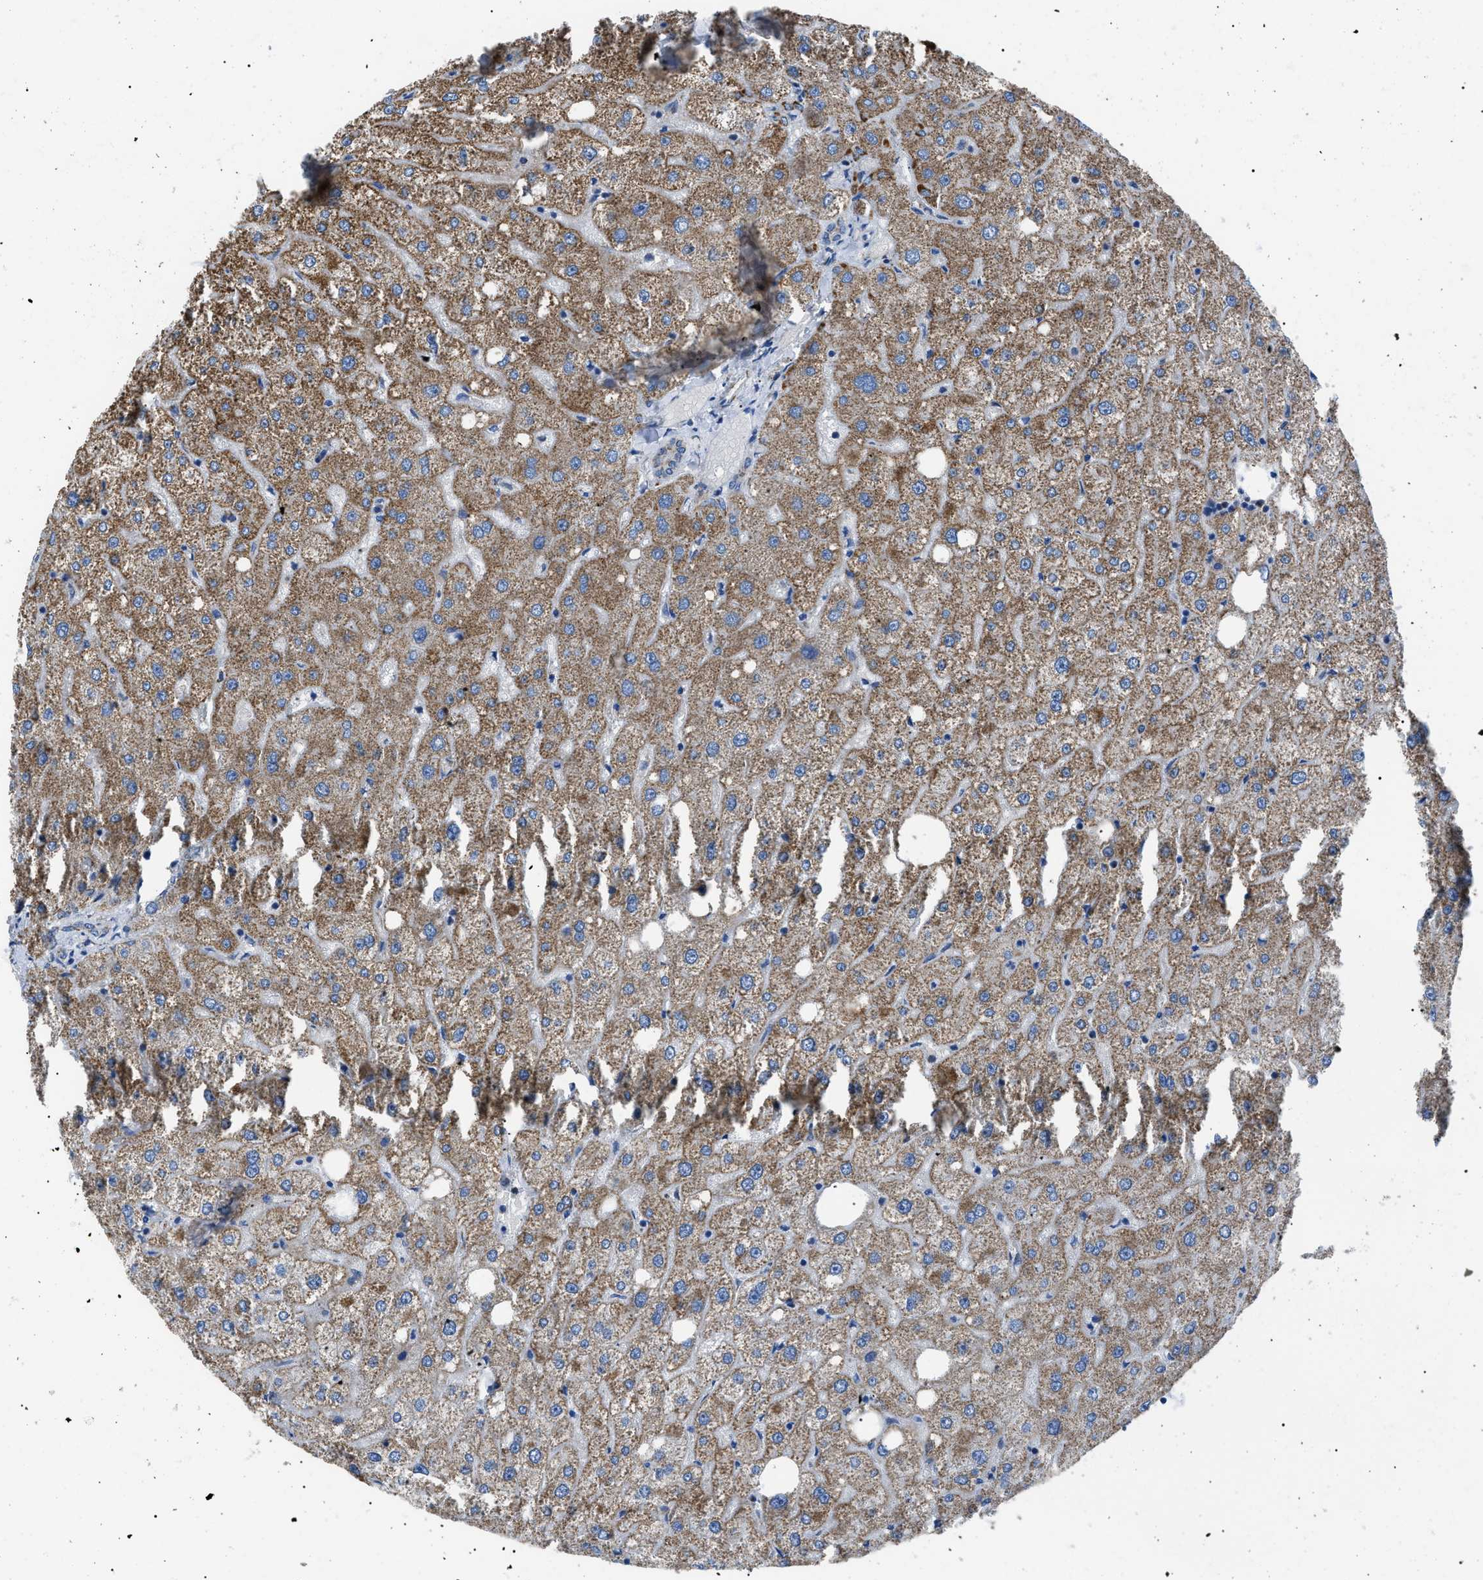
{"staining": {"intensity": "negative", "quantity": "none", "location": "none"}, "tissue": "liver", "cell_type": "Cholangiocytes", "image_type": "normal", "snomed": [{"axis": "morphology", "description": "Normal tissue, NOS"}, {"axis": "topography", "description": "Liver"}], "caption": "The histopathology image shows no staining of cholangiocytes in benign liver.", "gene": "PHB2", "patient": {"sex": "male", "age": 73}}